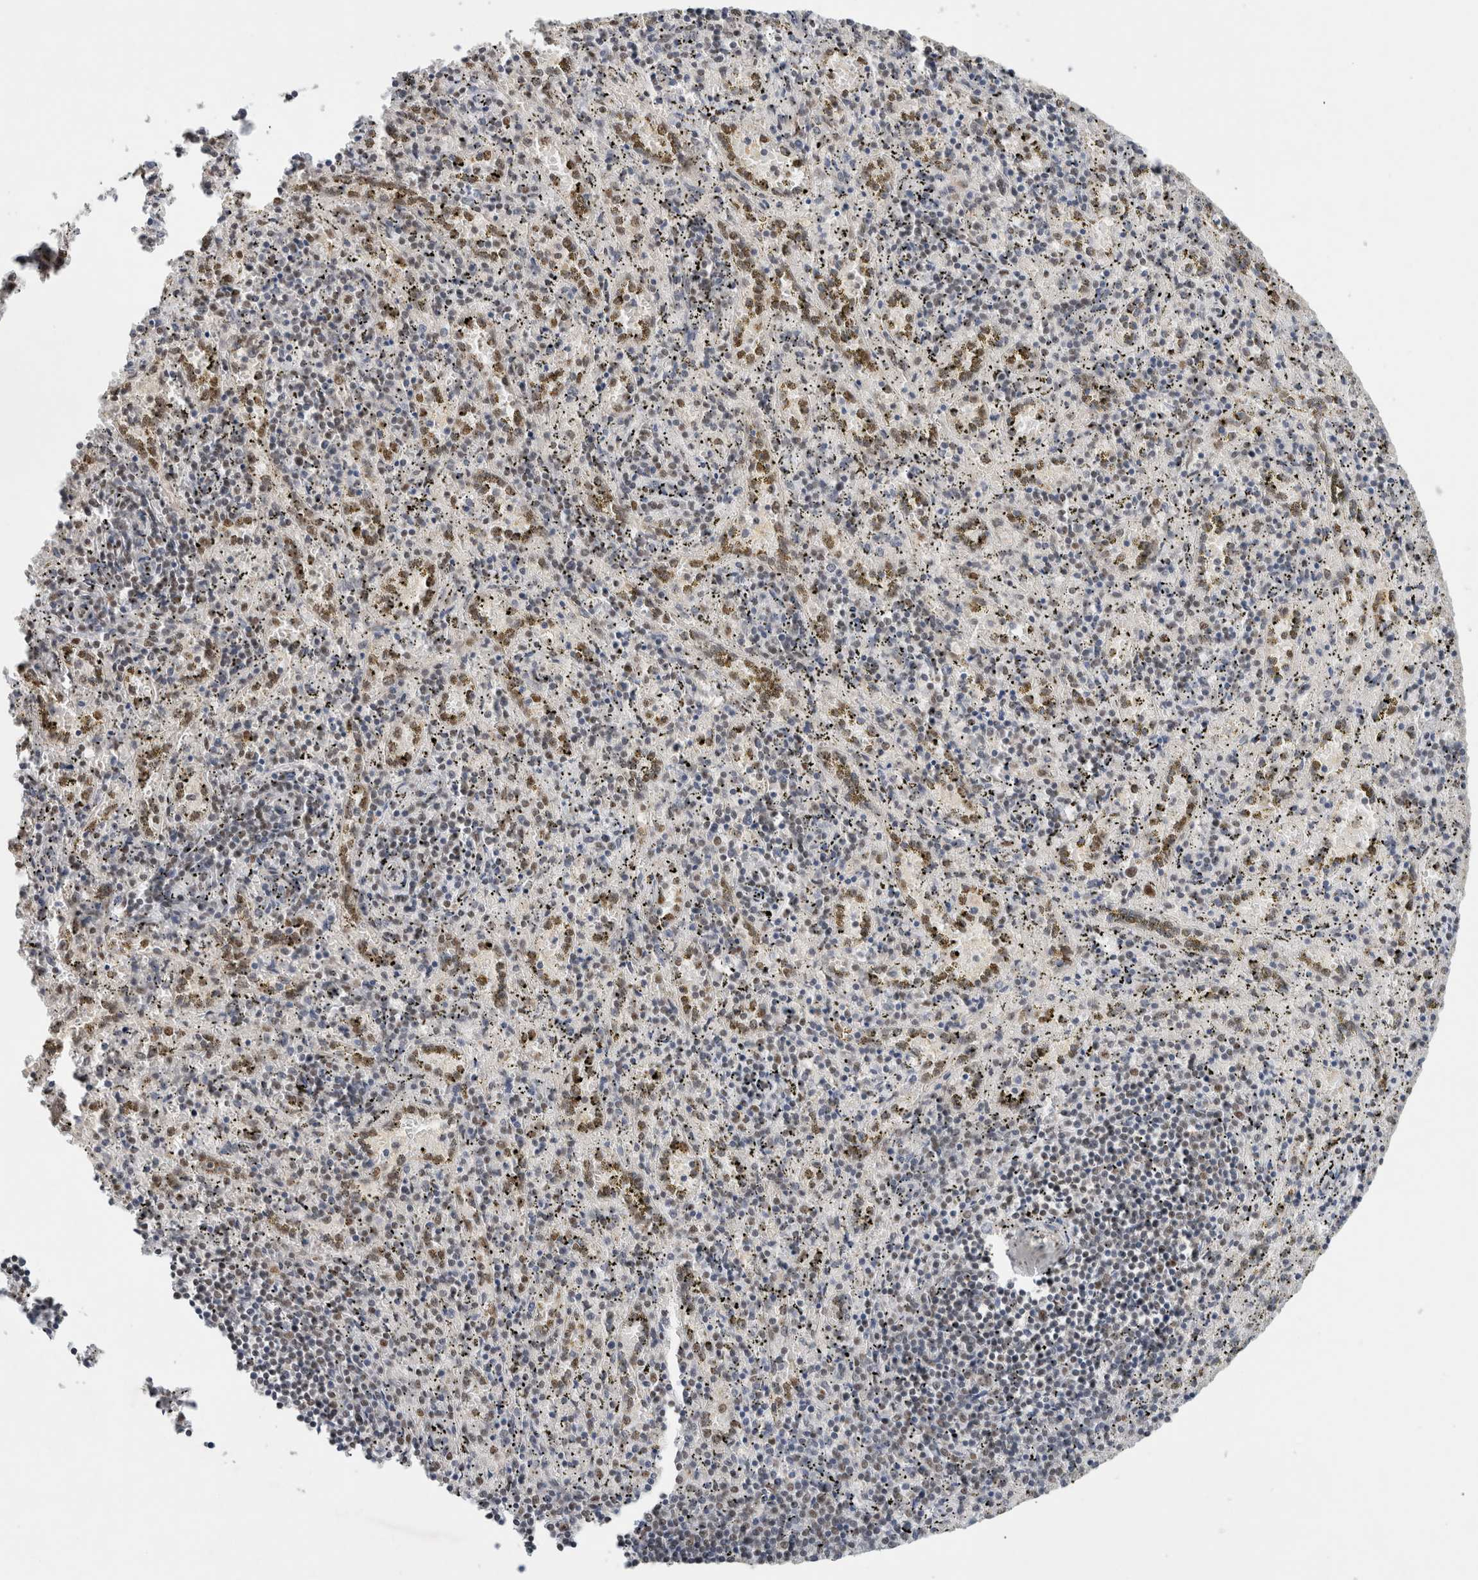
{"staining": {"intensity": "weak", "quantity": ">75%", "location": "nuclear"}, "tissue": "spleen", "cell_type": "Cells in red pulp", "image_type": "normal", "snomed": [{"axis": "morphology", "description": "Normal tissue, NOS"}, {"axis": "topography", "description": "Spleen"}], "caption": "An immunohistochemistry photomicrograph of benign tissue is shown. Protein staining in brown highlights weak nuclear positivity in spleen within cells in red pulp. (DAB IHC with brightfield microscopy, high magnification).", "gene": "DDX42", "patient": {"sex": "male", "age": 11}}